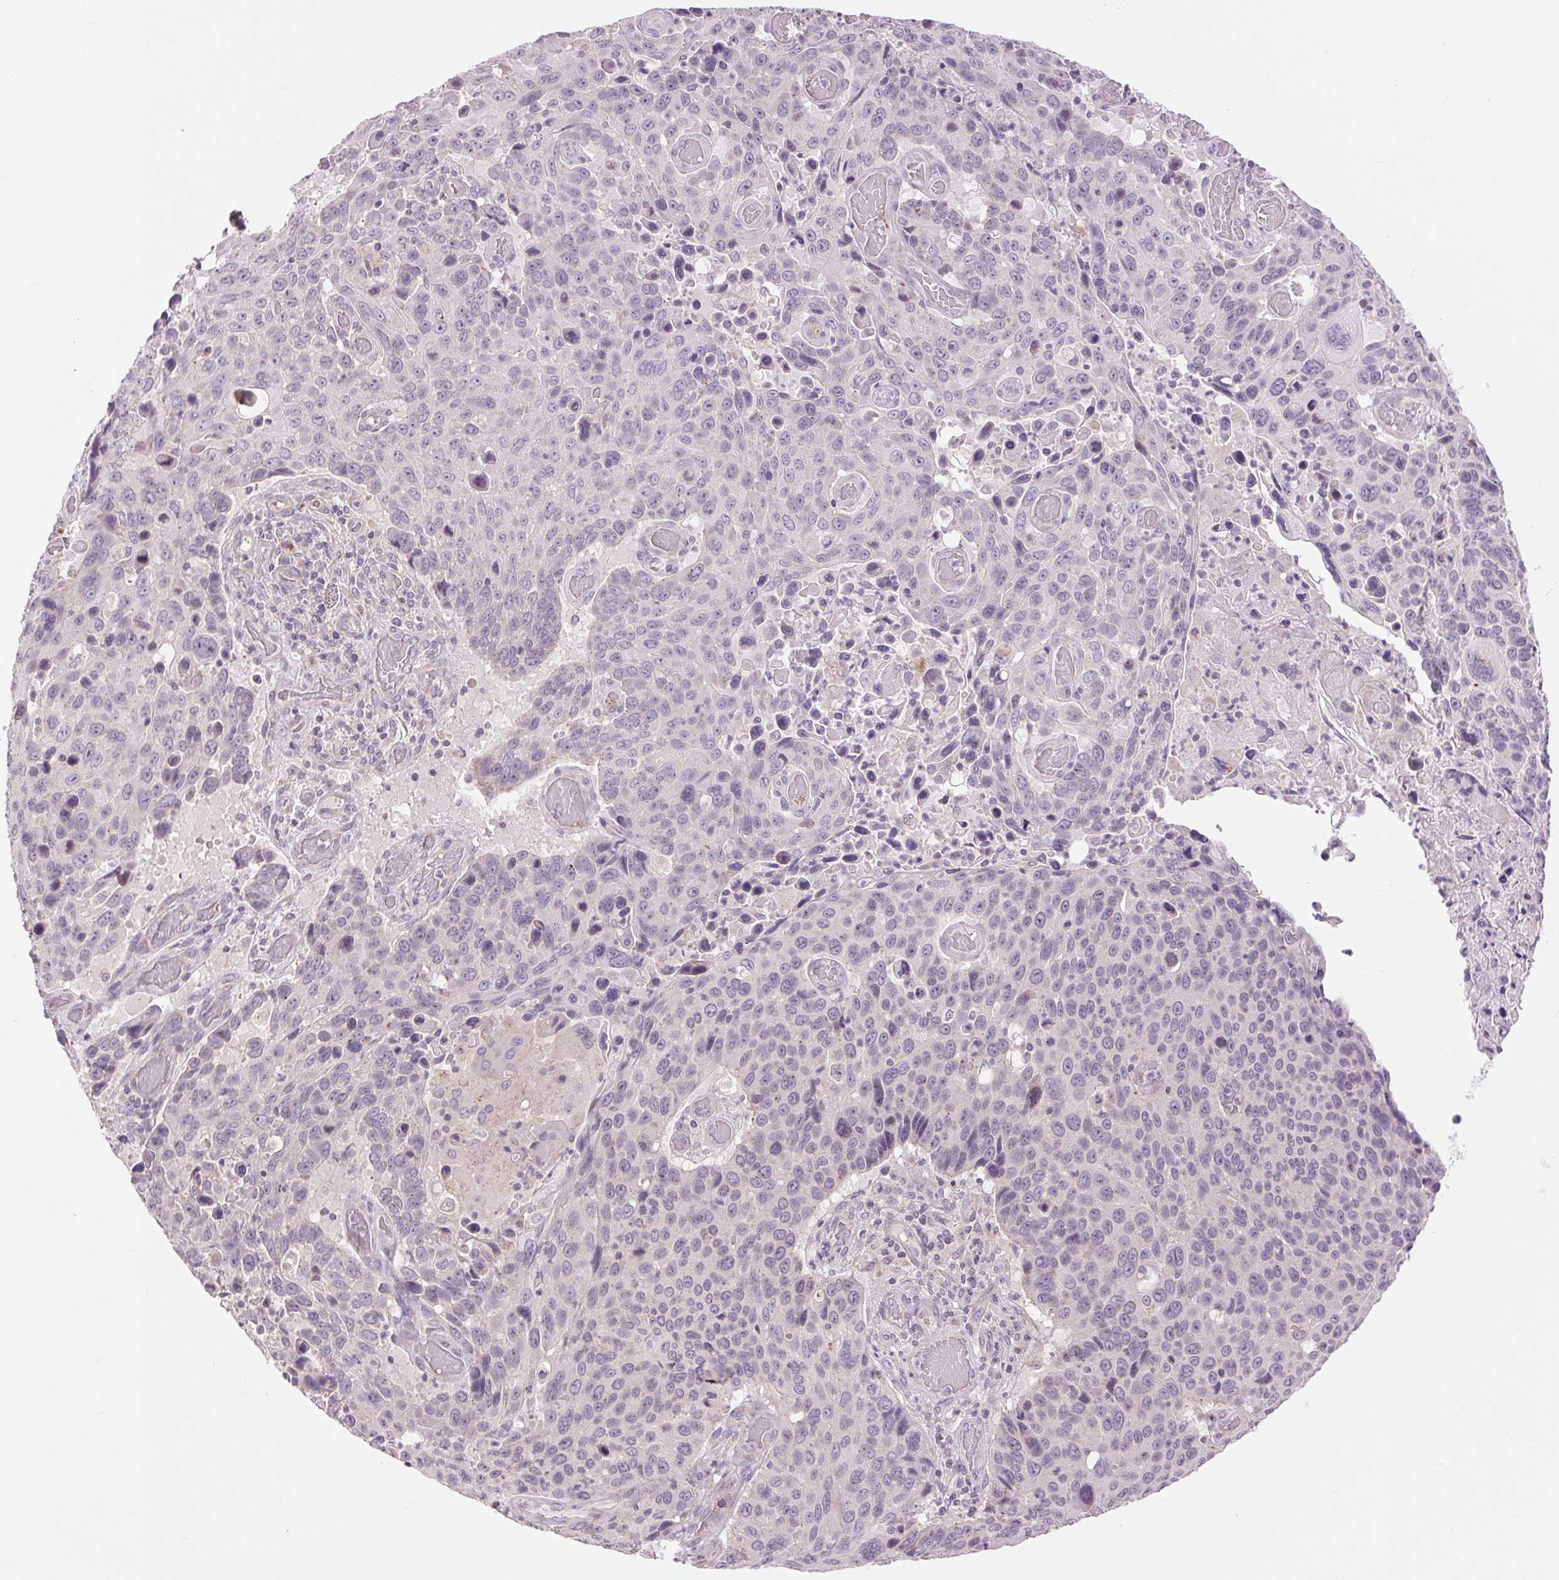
{"staining": {"intensity": "negative", "quantity": "none", "location": "none"}, "tissue": "lung cancer", "cell_type": "Tumor cells", "image_type": "cancer", "snomed": [{"axis": "morphology", "description": "Squamous cell carcinoma, NOS"}, {"axis": "topography", "description": "Lung"}], "caption": "A photomicrograph of human squamous cell carcinoma (lung) is negative for staining in tumor cells.", "gene": "CTNNA3", "patient": {"sex": "male", "age": 68}}